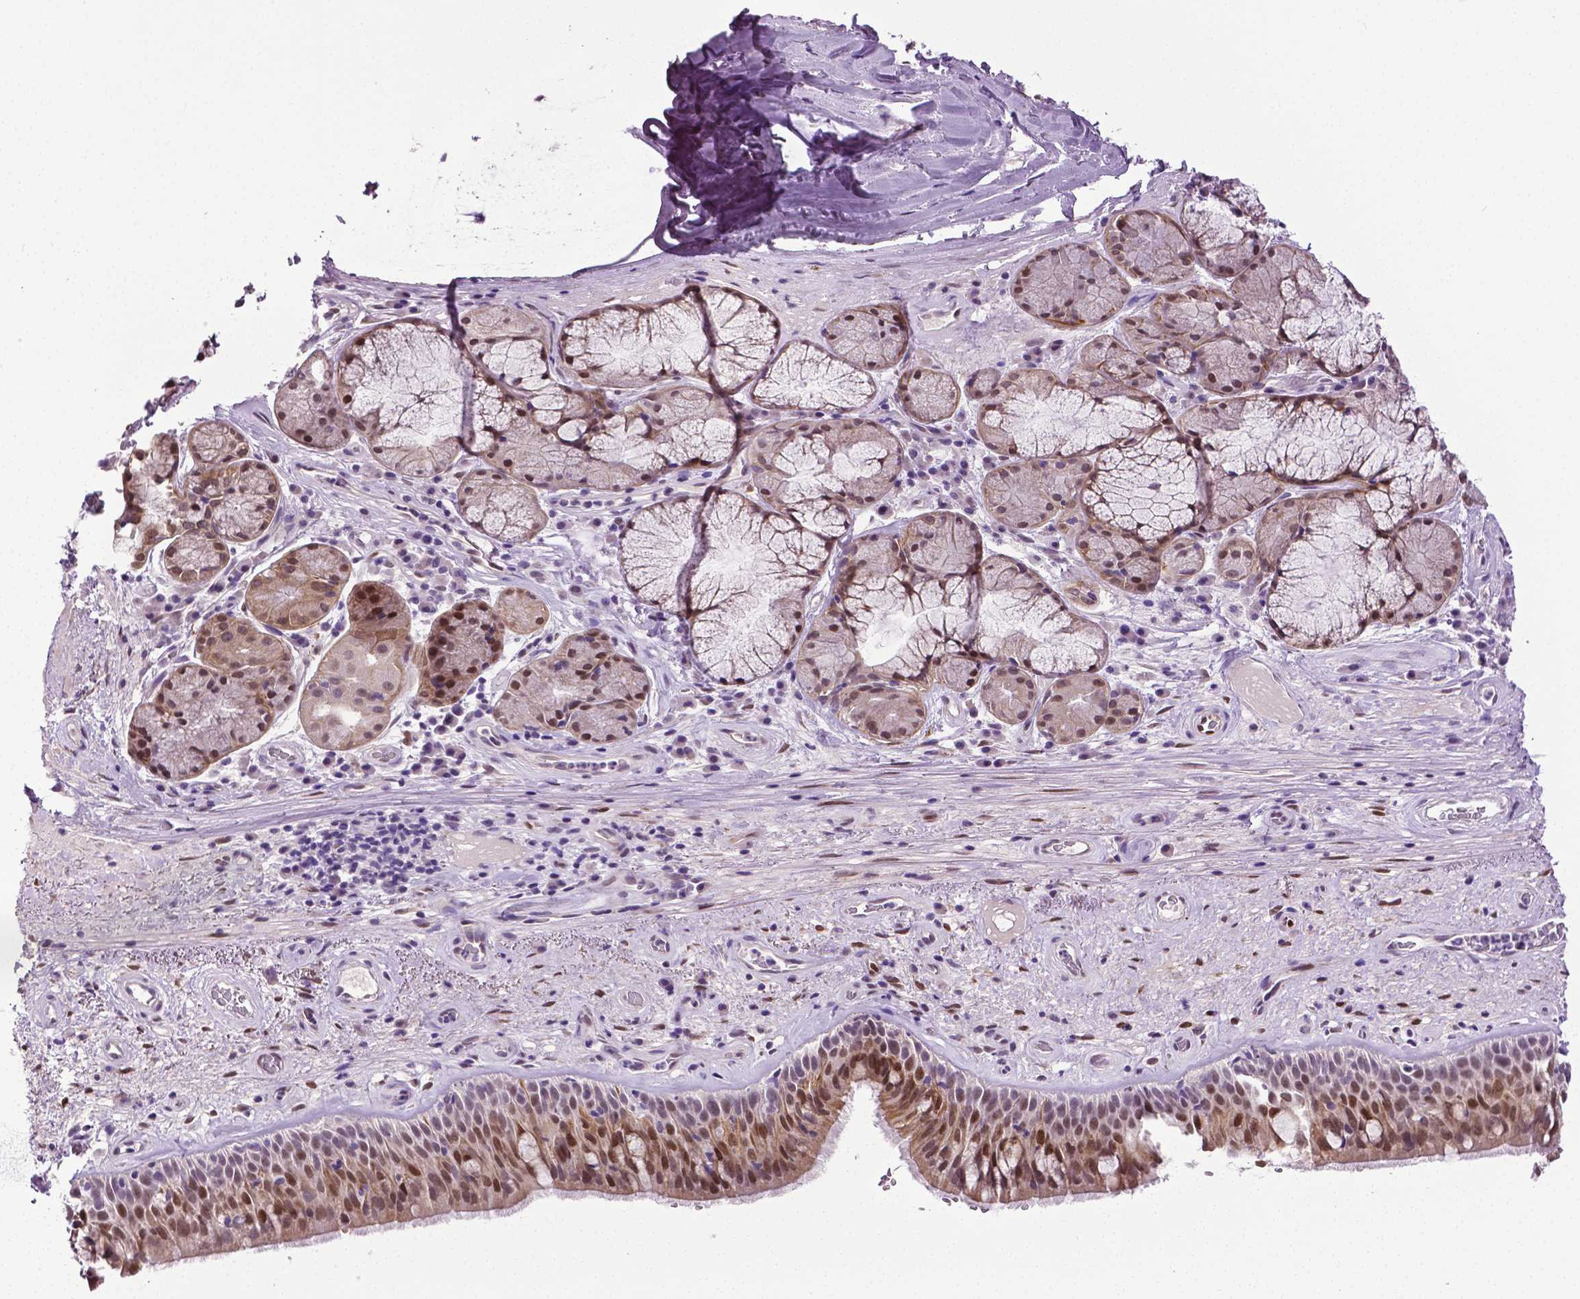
{"staining": {"intensity": "moderate", "quantity": "25%-75%", "location": "cytoplasmic/membranous,nuclear"}, "tissue": "bronchus", "cell_type": "Respiratory epithelial cells", "image_type": "normal", "snomed": [{"axis": "morphology", "description": "Normal tissue, NOS"}, {"axis": "topography", "description": "Bronchus"}], "caption": "Brown immunohistochemical staining in normal human bronchus exhibits moderate cytoplasmic/membranous,nuclear expression in about 25%-75% of respiratory epithelial cells. The staining was performed using DAB, with brown indicating positive protein expression. Nuclei are stained blue with hematoxylin.", "gene": "PTGER3", "patient": {"sex": "male", "age": 48}}